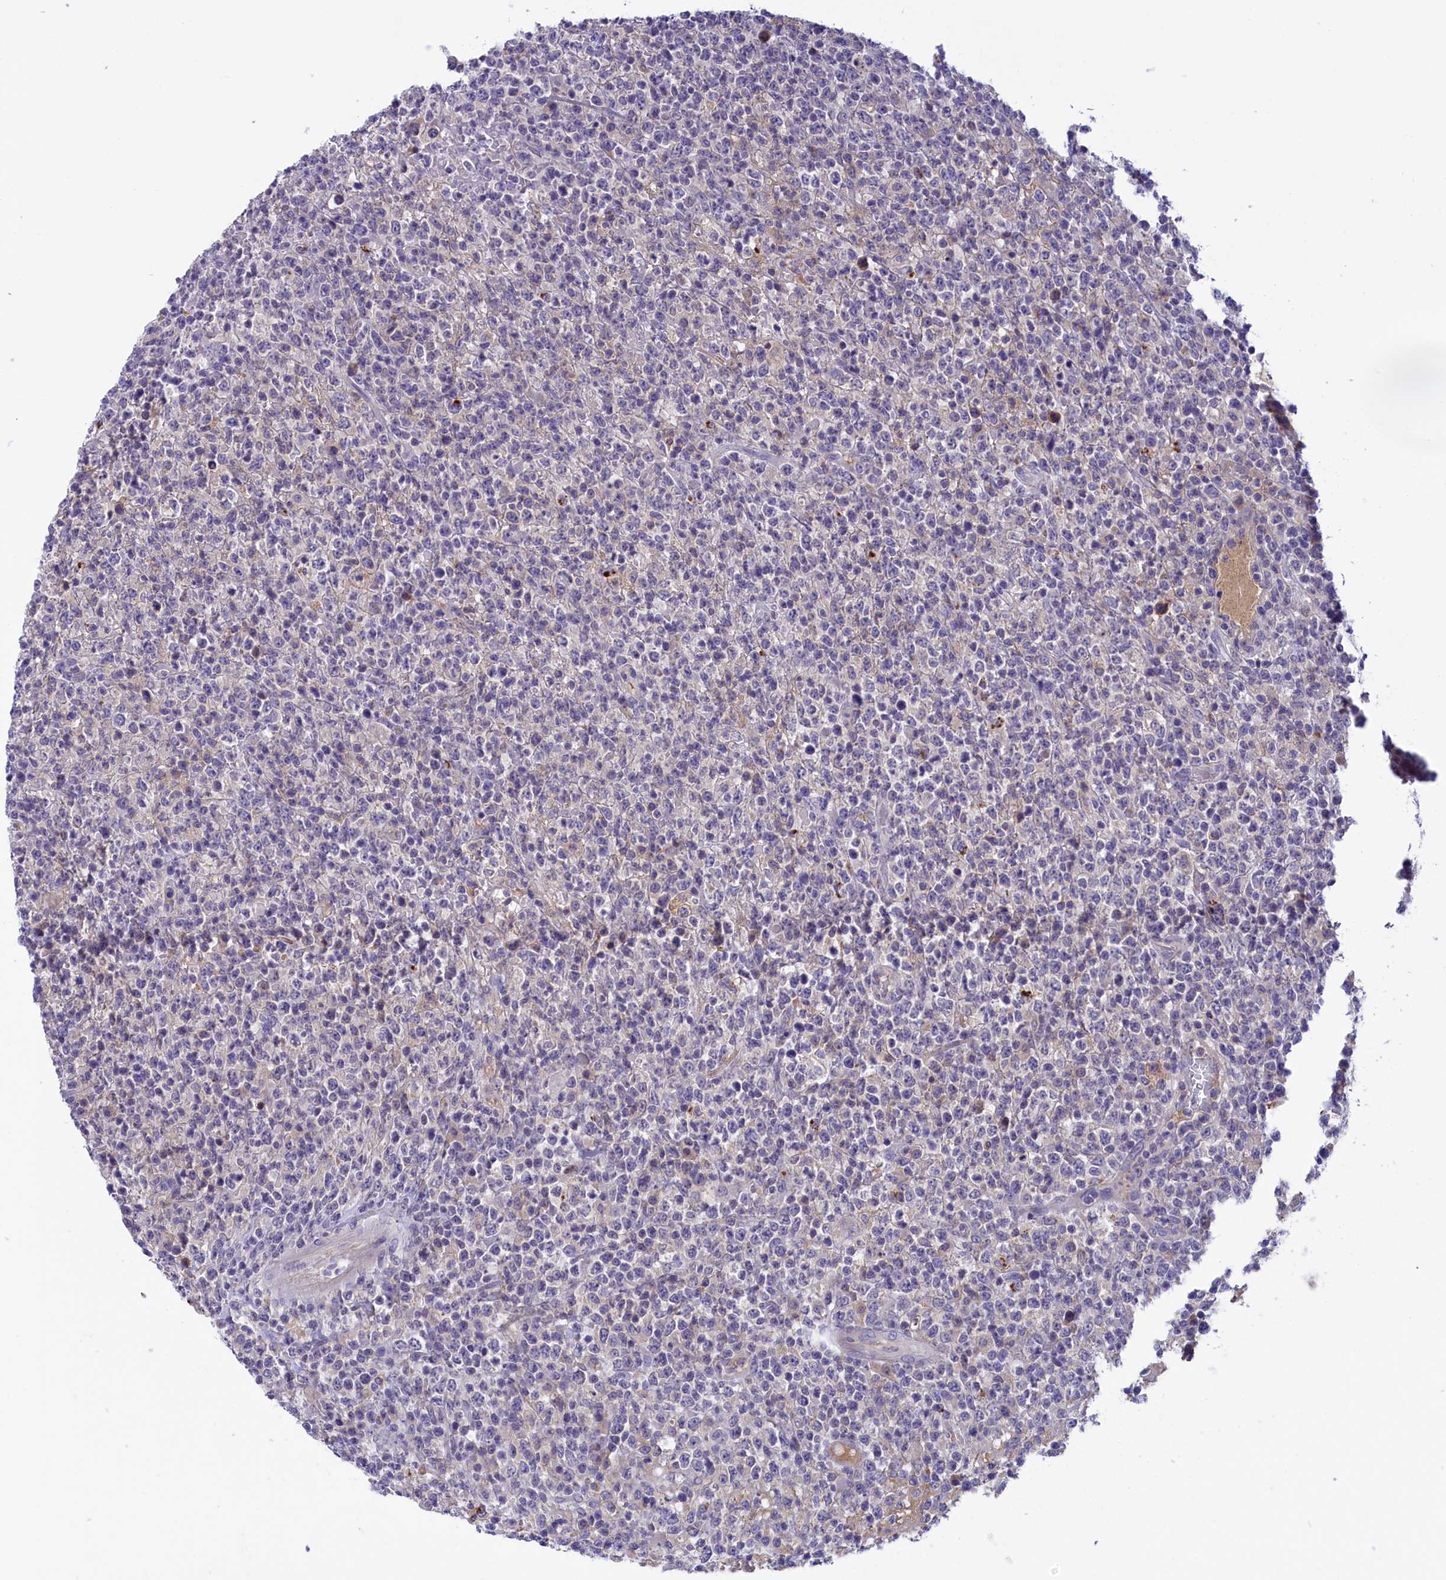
{"staining": {"intensity": "negative", "quantity": "none", "location": "none"}, "tissue": "lymphoma", "cell_type": "Tumor cells", "image_type": "cancer", "snomed": [{"axis": "morphology", "description": "Malignant lymphoma, non-Hodgkin's type, High grade"}, {"axis": "topography", "description": "Colon"}], "caption": "The histopathology image shows no staining of tumor cells in malignant lymphoma, non-Hodgkin's type (high-grade).", "gene": "STYX", "patient": {"sex": "female", "age": 53}}